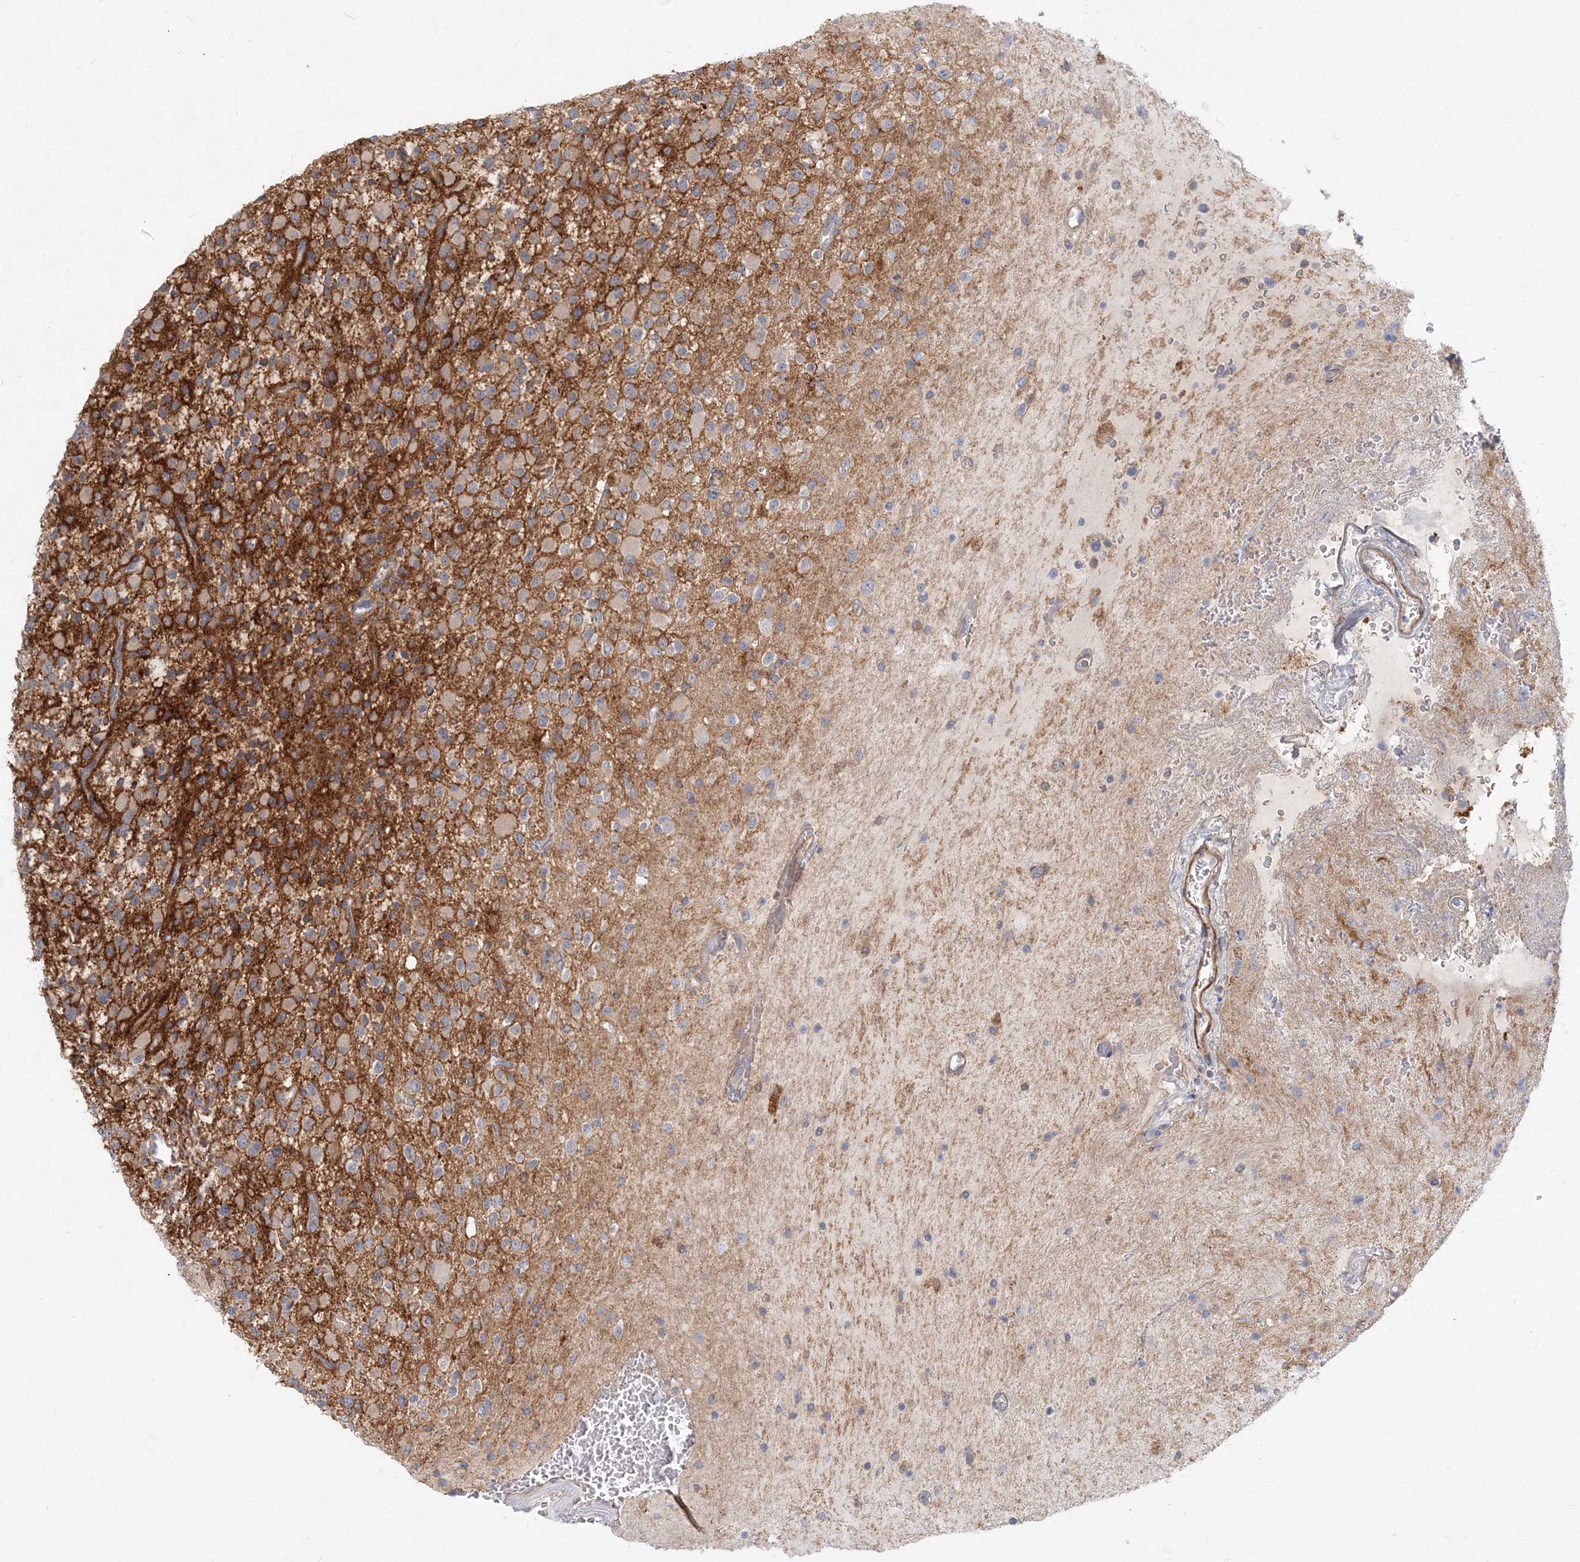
{"staining": {"intensity": "moderate", "quantity": "<25%", "location": "cytoplasmic/membranous"}, "tissue": "glioma", "cell_type": "Tumor cells", "image_type": "cancer", "snomed": [{"axis": "morphology", "description": "Glioma, malignant, High grade"}, {"axis": "topography", "description": "Brain"}], "caption": "An image of human malignant high-grade glioma stained for a protein demonstrates moderate cytoplasmic/membranous brown staining in tumor cells.", "gene": "GMPPA", "patient": {"sex": "male", "age": 34}}